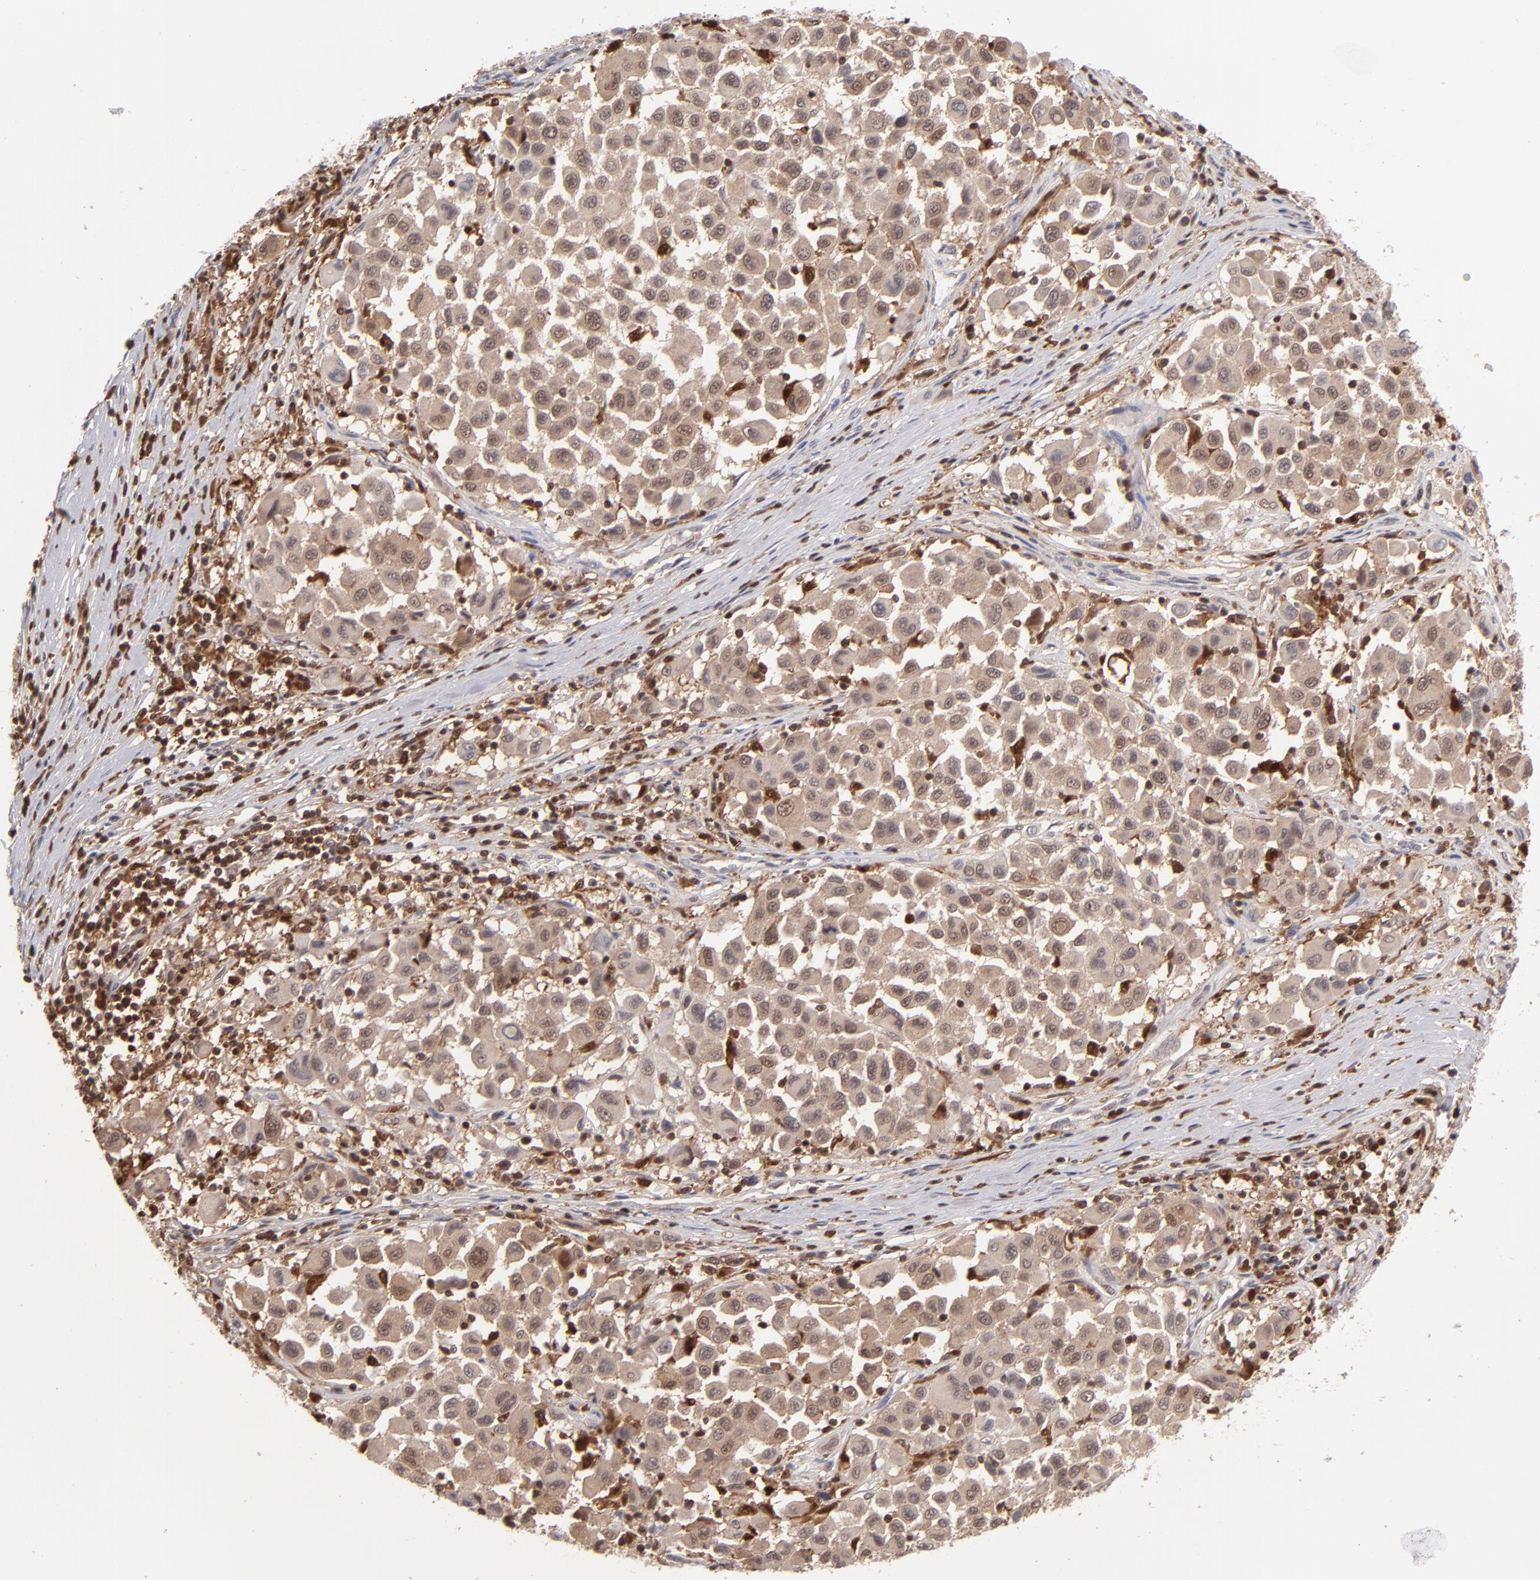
{"staining": {"intensity": "weak", "quantity": ">75%", "location": "cytoplasmic/membranous,nuclear"}, "tissue": "melanoma", "cell_type": "Tumor cells", "image_type": "cancer", "snomed": [{"axis": "morphology", "description": "Malignant melanoma, Metastatic site"}, {"axis": "topography", "description": "Lymph node"}], "caption": "This is a micrograph of immunohistochemistry (IHC) staining of melanoma, which shows weak expression in the cytoplasmic/membranous and nuclear of tumor cells.", "gene": "GRB2", "patient": {"sex": "male", "age": 61}}